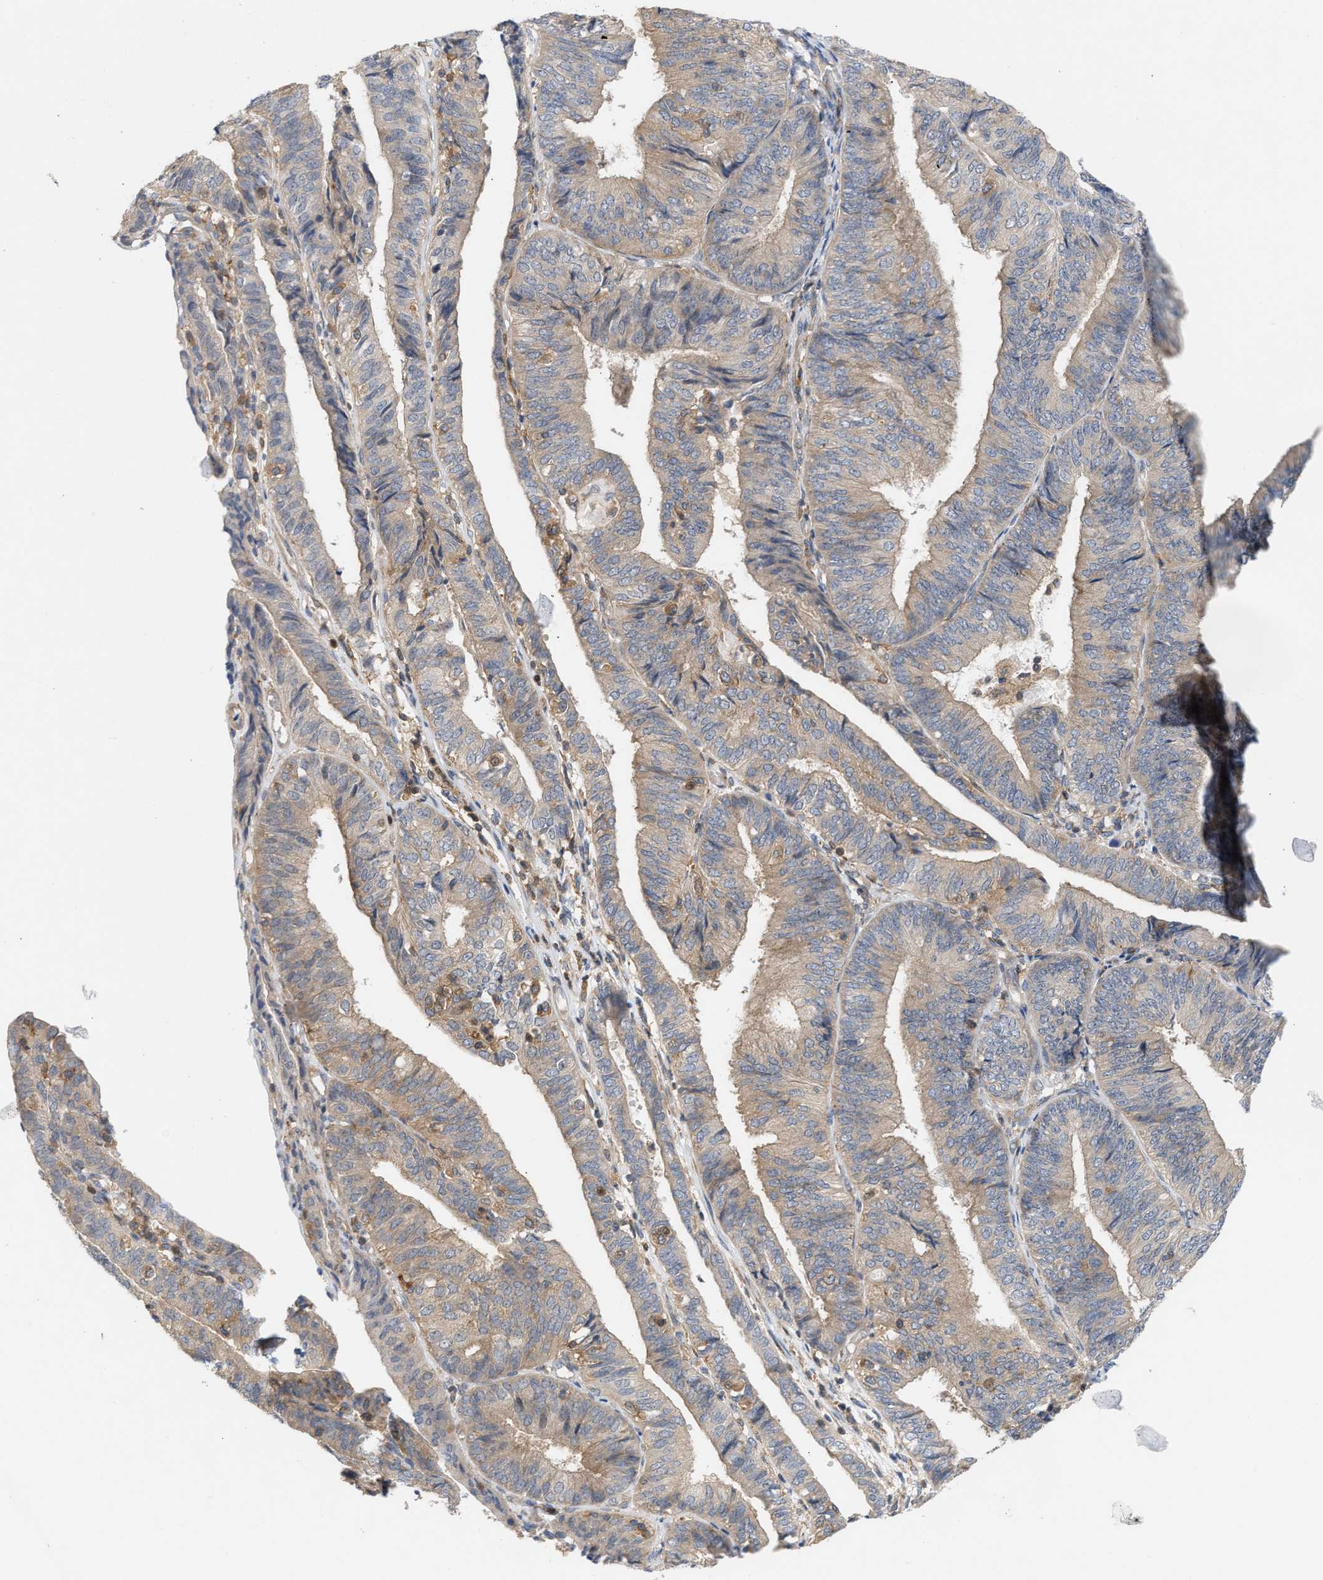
{"staining": {"intensity": "weak", "quantity": ">75%", "location": "cytoplasmic/membranous"}, "tissue": "endometrial cancer", "cell_type": "Tumor cells", "image_type": "cancer", "snomed": [{"axis": "morphology", "description": "Adenocarcinoma, NOS"}, {"axis": "topography", "description": "Endometrium"}], "caption": "A brown stain shows weak cytoplasmic/membranous positivity of a protein in adenocarcinoma (endometrial) tumor cells.", "gene": "DBNL", "patient": {"sex": "female", "age": 58}}